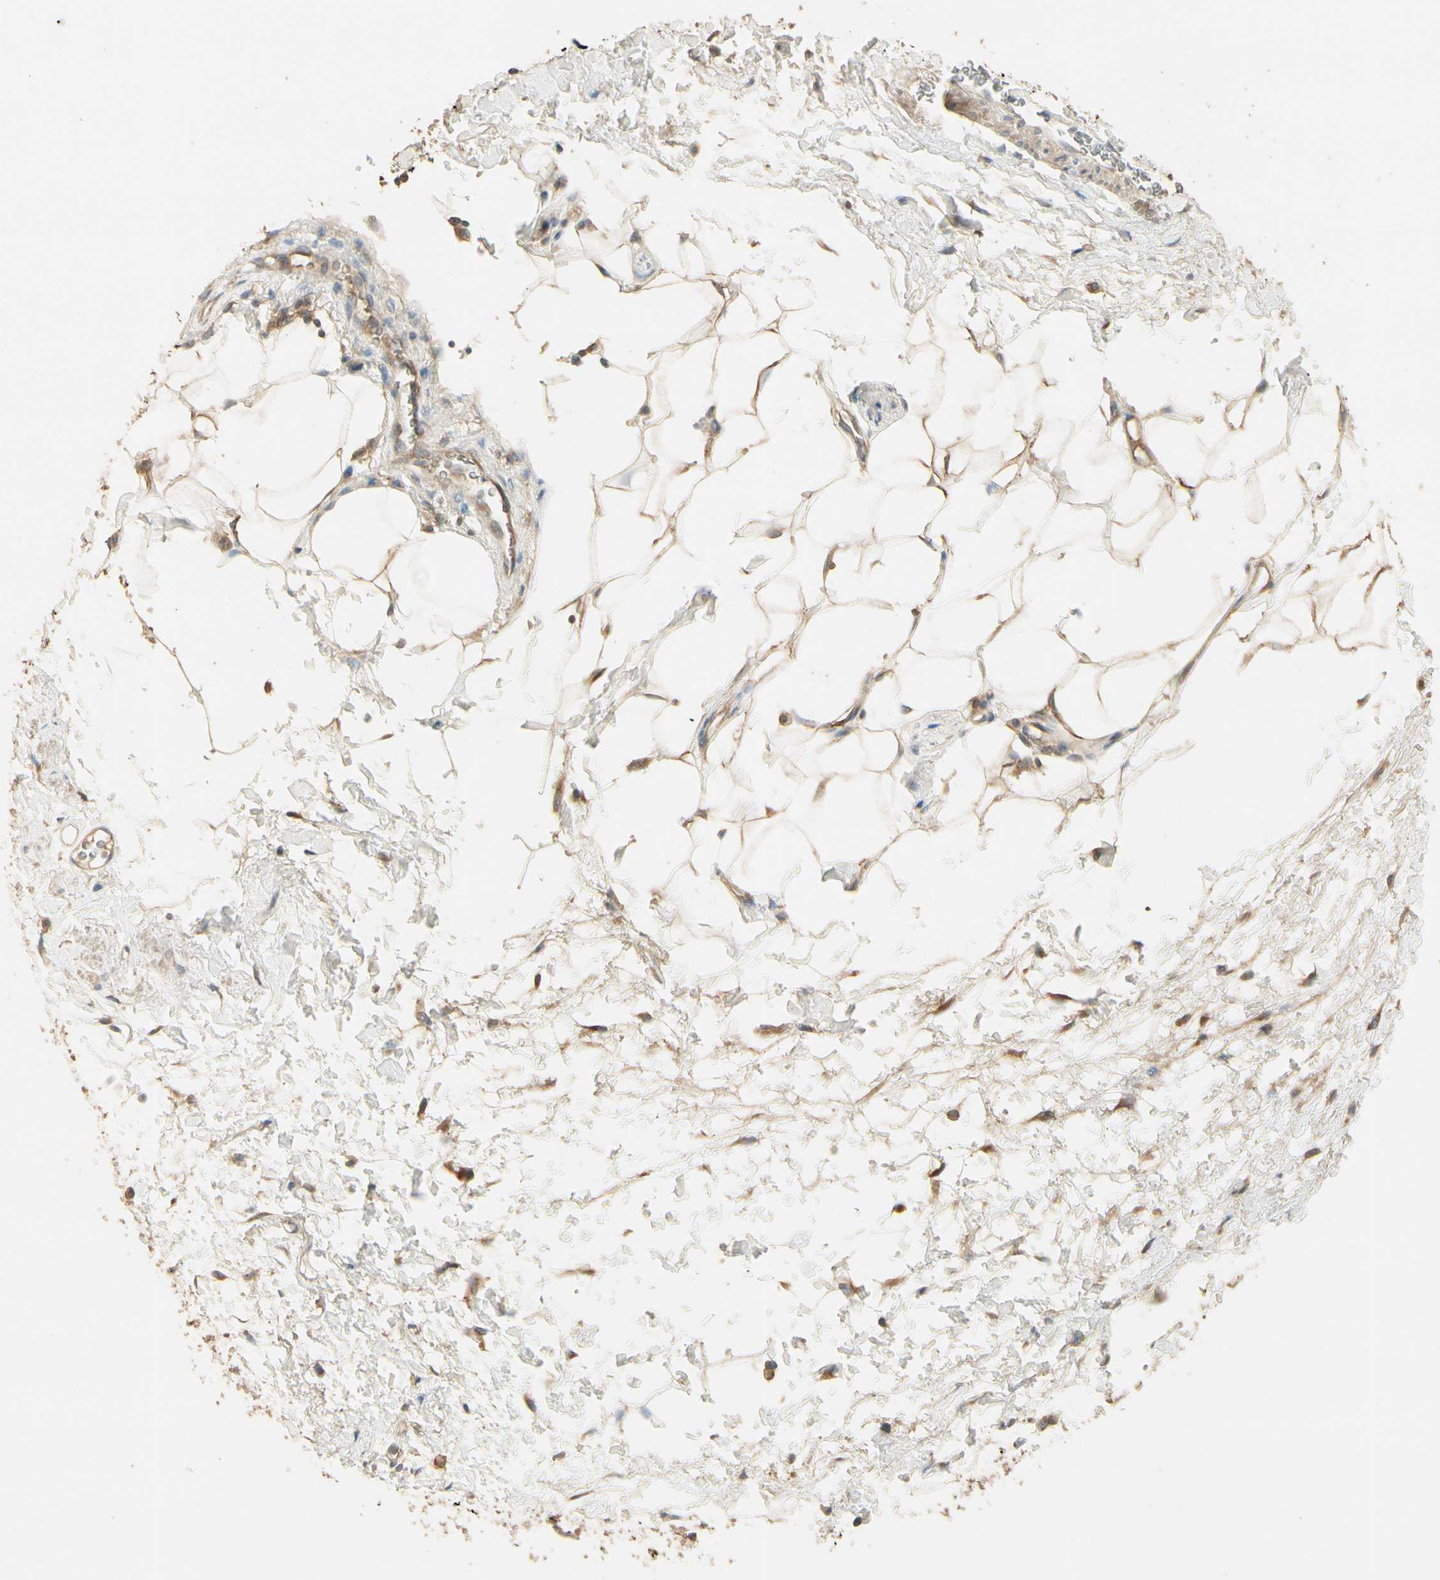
{"staining": {"intensity": "moderate", "quantity": ">75%", "location": "cytoplasmic/membranous"}, "tissue": "adipose tissue", "cell_type": "Adipocytes", "image_type": "normal", "snomed": [{"axis": "morphology", "description": "Normal tissue, NOS"}, {"axis": "topography", "description": "Soft tissue"}, {"axis": "topography", "description": "Peripheral nerve tissue"}], "caption": "Brown immunohistochemical staining in benign adipose tissue reveals moderate cytoplasmic/membranous expression in about >75% of adipocytes.", "gene": "PLXNA1", "patient": {"sex": "female", "age": 71}}